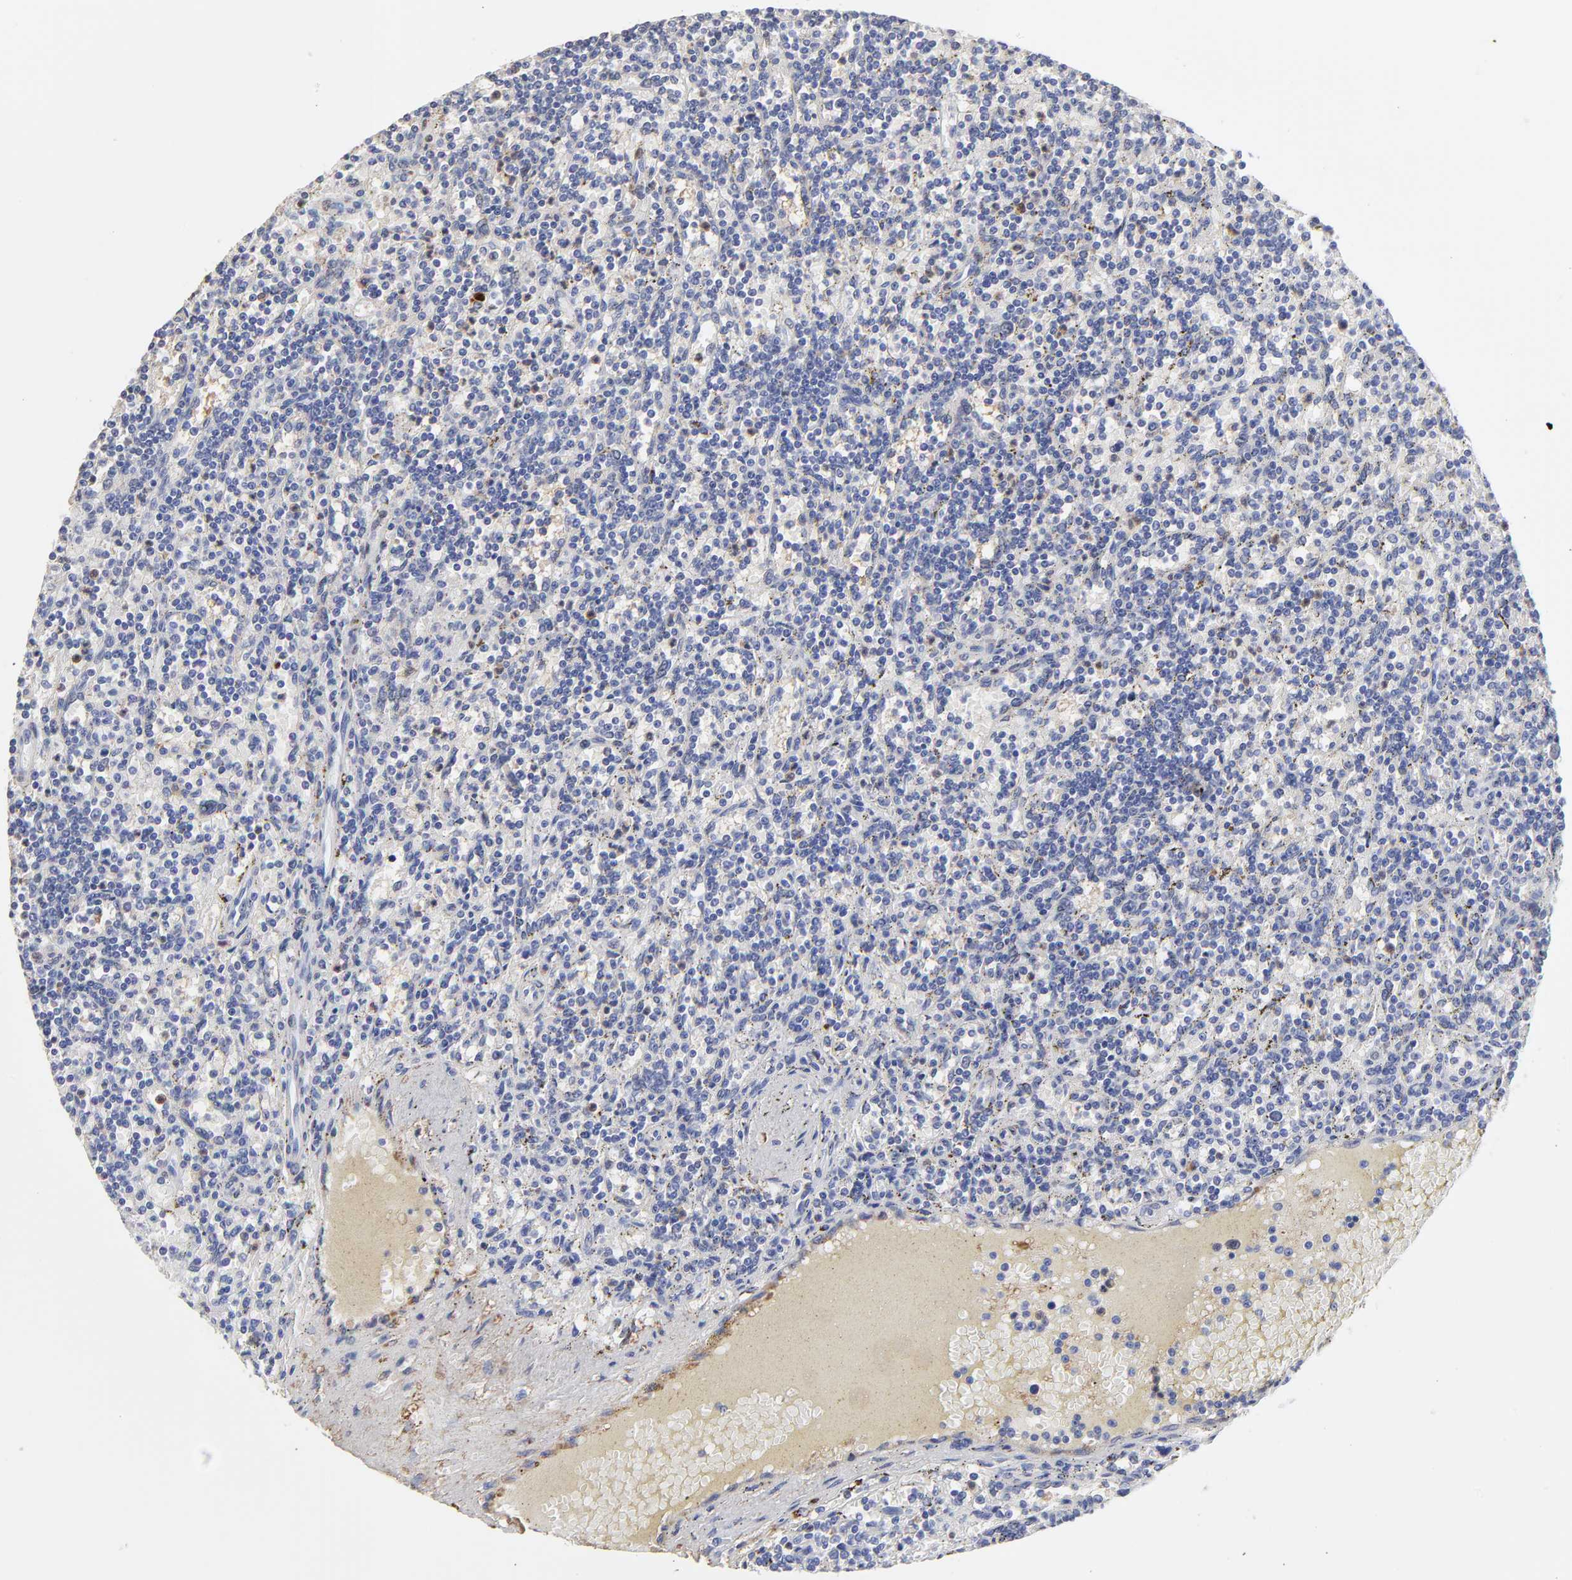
{"staining": {"intensity": "strong", "quantity": "<25%", "location": "nuclear"}, "tissue": "lymphoma", "cell_type": "Tumor cells", "image_type": "cancer", "snomed": [{"axis": "morphology", "description": "Malignant lymphoma, non-Hodgkin's type, Low grade"}, {"axis": "topography", "description": "Spleen"}], "caption": "The photomicrograph demonstrates a brown stain indicating the presence of a protein in the nuclear of tumor cells in low-grade malignant lymphoma, non-Hodgkin's type.", "gene": "SMARCA1", "patient": {"sex": "male", "age": 73}}